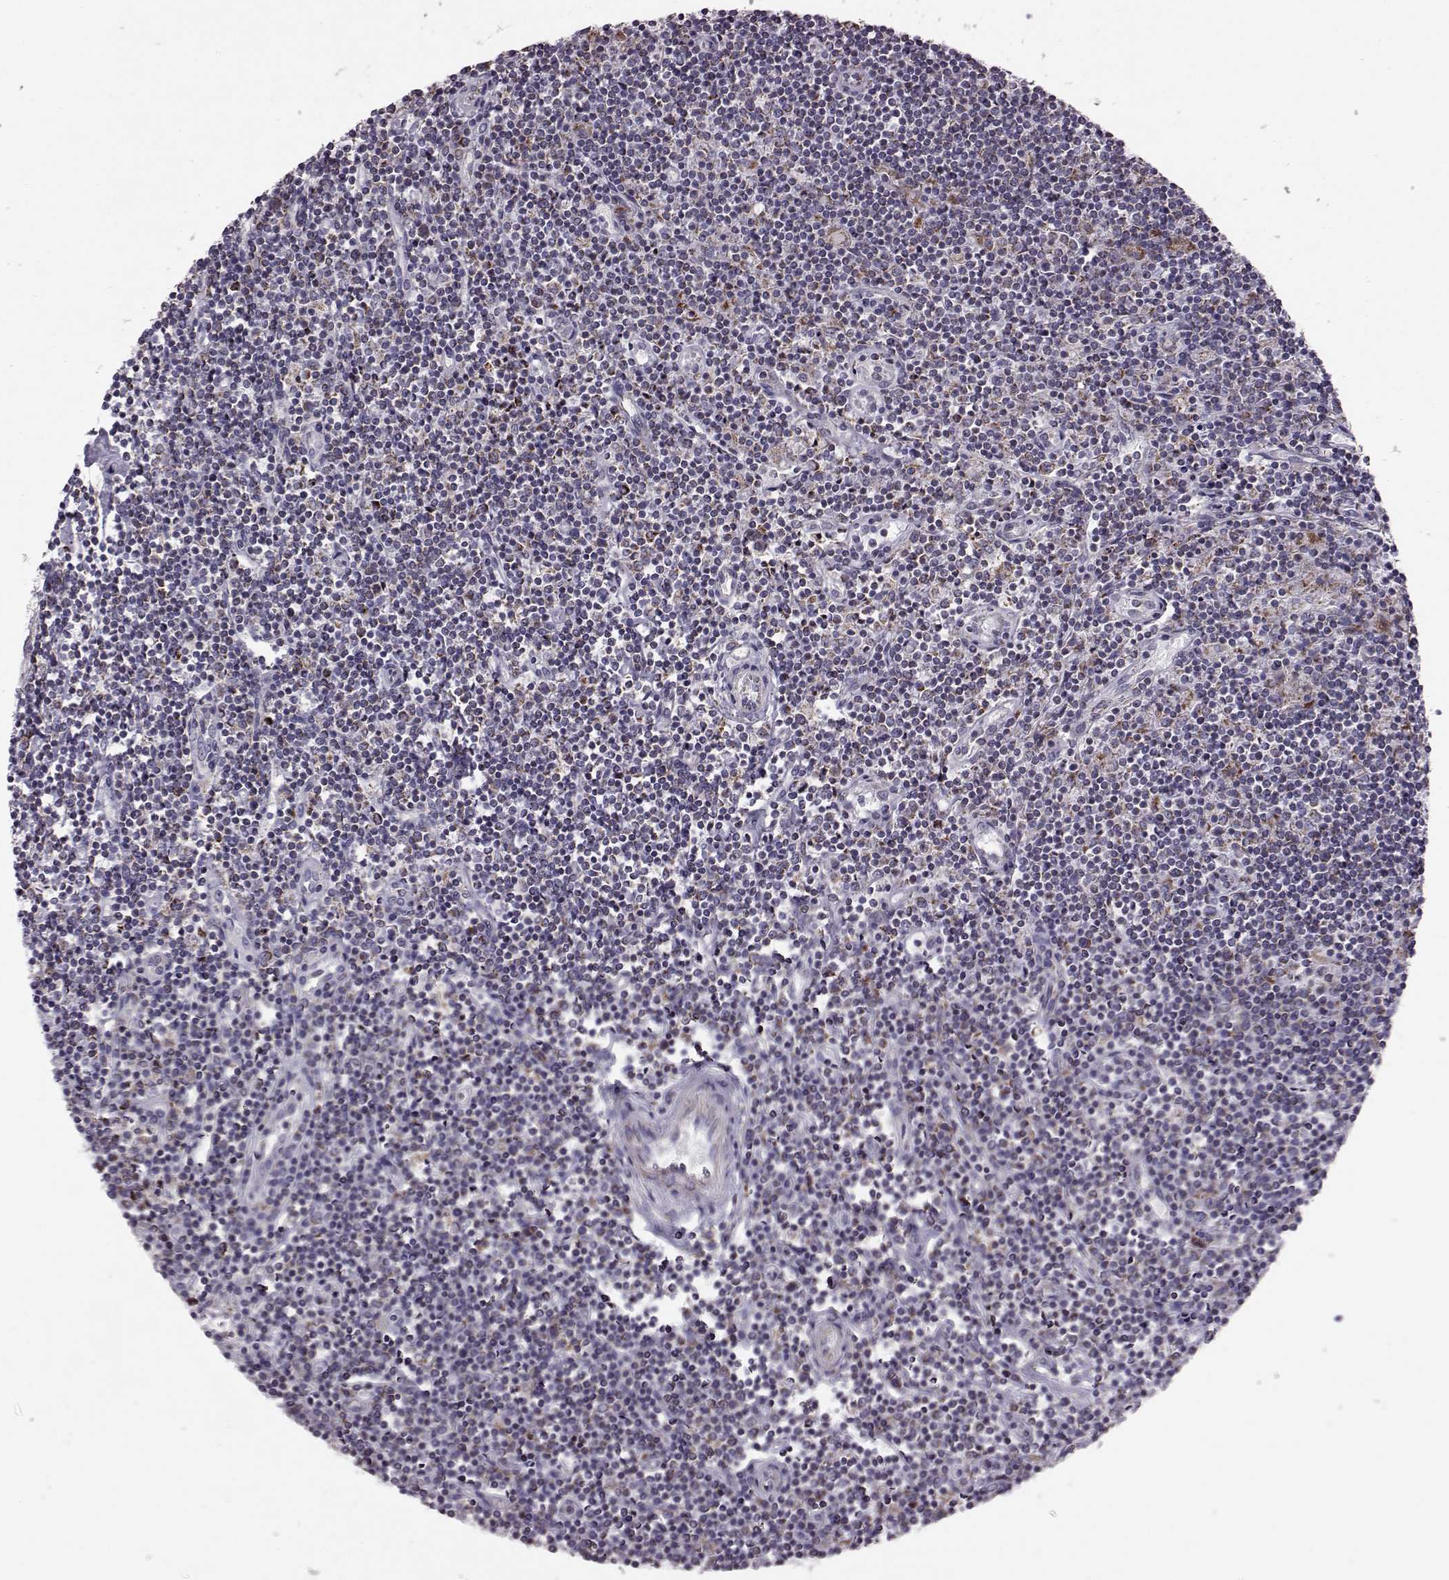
{"staining": {"intensity": "weak", "quantity": ">75%", "location": "cytoplasmic/membranous"}, "tissue": "lymphoma", "cell_type": "Tumor cells", "image_type": "cancer", "snomed": [{"axis": "morphology", "description": "Hodgkin's disease, NOS"}, {"axis": "topography", "description": "Lymph node"}], "caption": "Protein analysis of Hodgkin's disease tissue displays weak cytoplasmic/membranous positivity in about >75% of tumor cells.", "gene": "ATP5MF", "patient": {"sex": "male", "age": 40}}